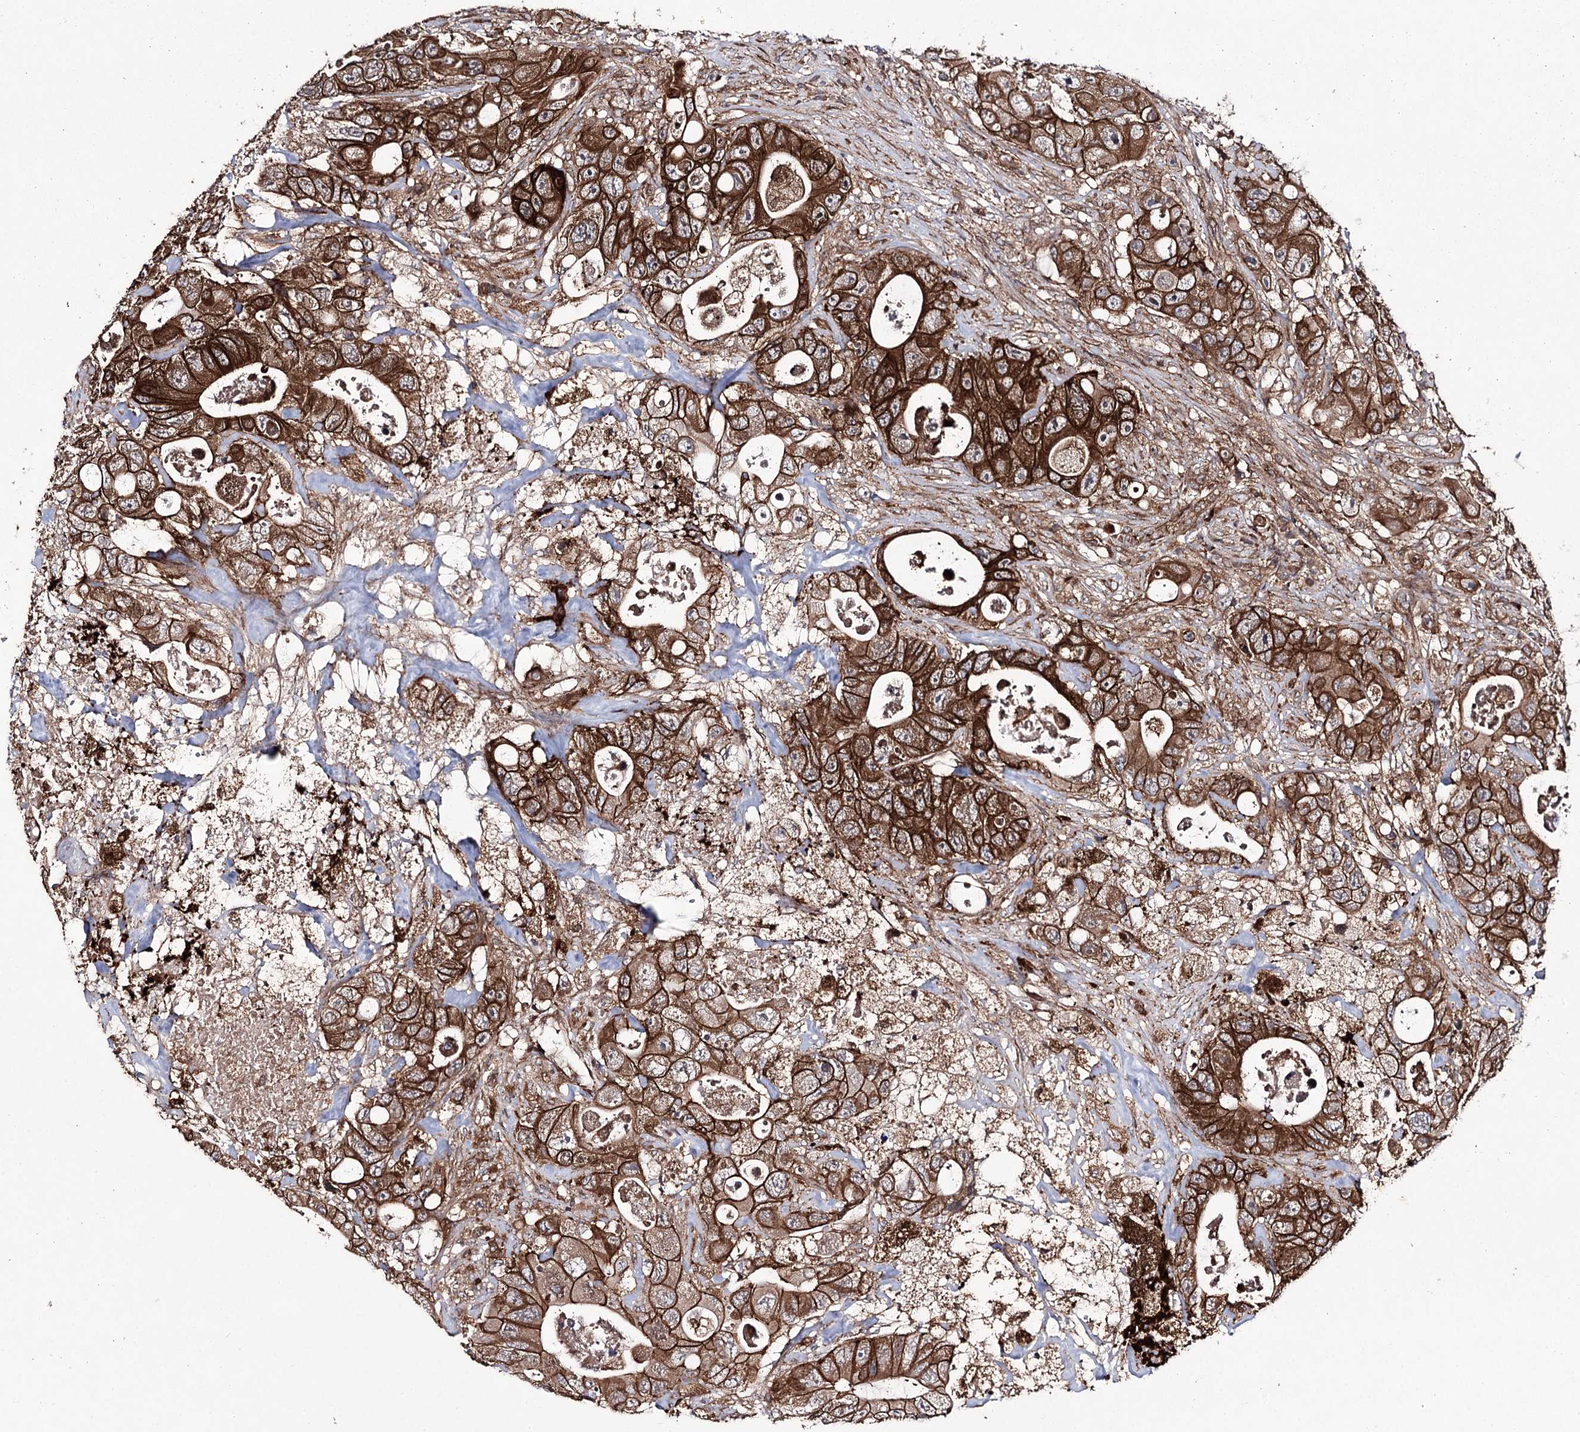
{"staining": {"intensity": "strong", "quantity": ">75%", "location": "cytoplasmic/membranous"}, "tissue": "colorectal cancer", "cell_type": "Tumor cells", "image_type": "cancer", "snomed": [{"axis": "morphology", "description": "Adenocarcinoma, NOS"}, {"axis": "topography", "description": "Colon"}], "caption": "Colorectal cancer was stained to show a protein in brown. There is high levels of strong cytoplasmic/membranous positivity in about >75% of tumor cells.", "gene": "DHX29", "patient": {"sex": "female", "age": 46}}